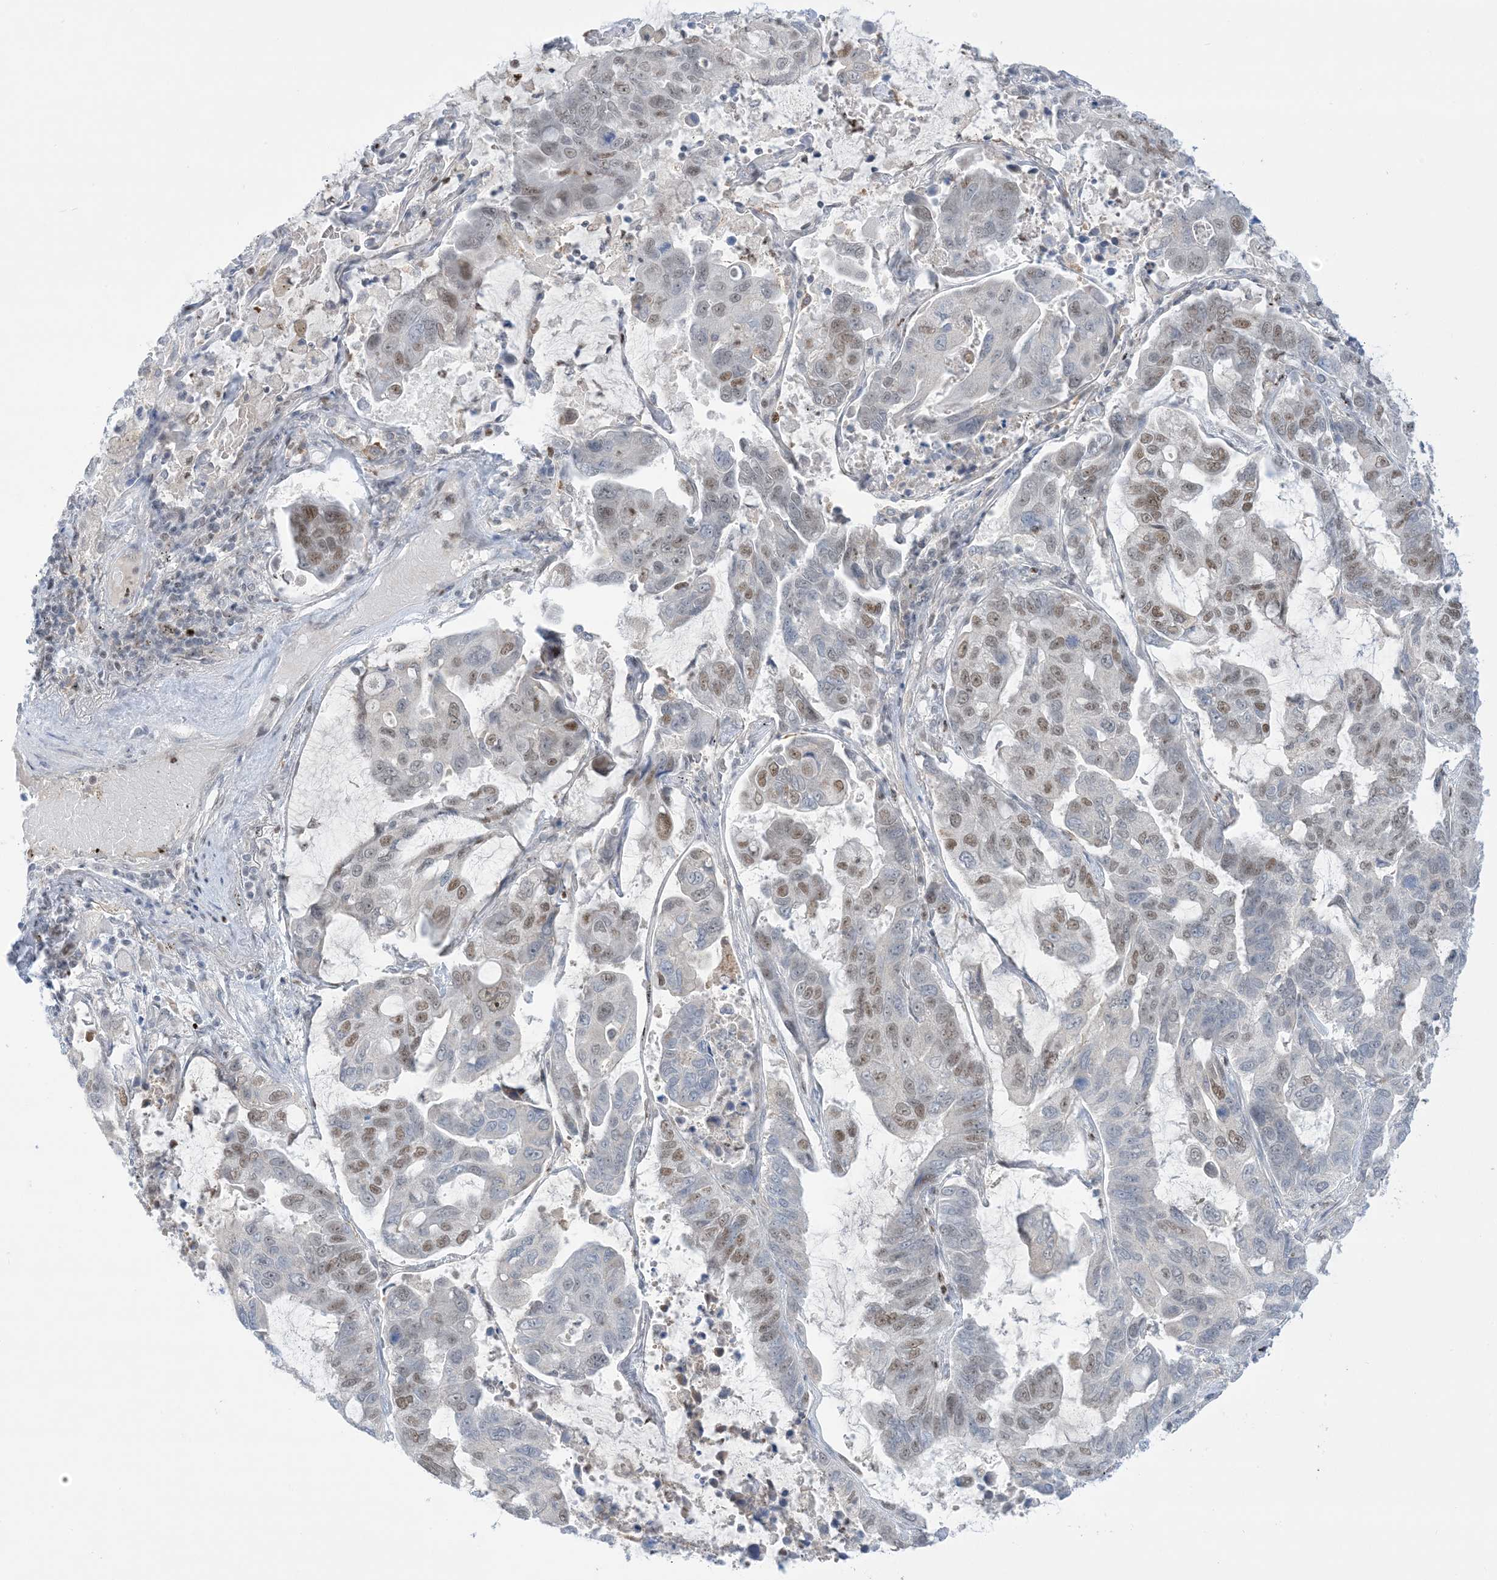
{"staining": {"intensity": "moderate", "quantity": "<25%", "location": "nuclear"}, "tissue": "lung cancer", "cell_type": "Tumor cells", "image_type": "cancer", "snomed": [{"axis": "morphology", "description": "Adenocarcinoma, NOS"}, {"axis": "topography", "description": "Lung"}], "caption": "Immunohistochemical staining of human lung adenocarcinoma displays low levels of moderate nuclear protein positivity in about <25% of tumor cells.", "gene": "TFPT", "patient": {"sex": "male", "age": 64}}